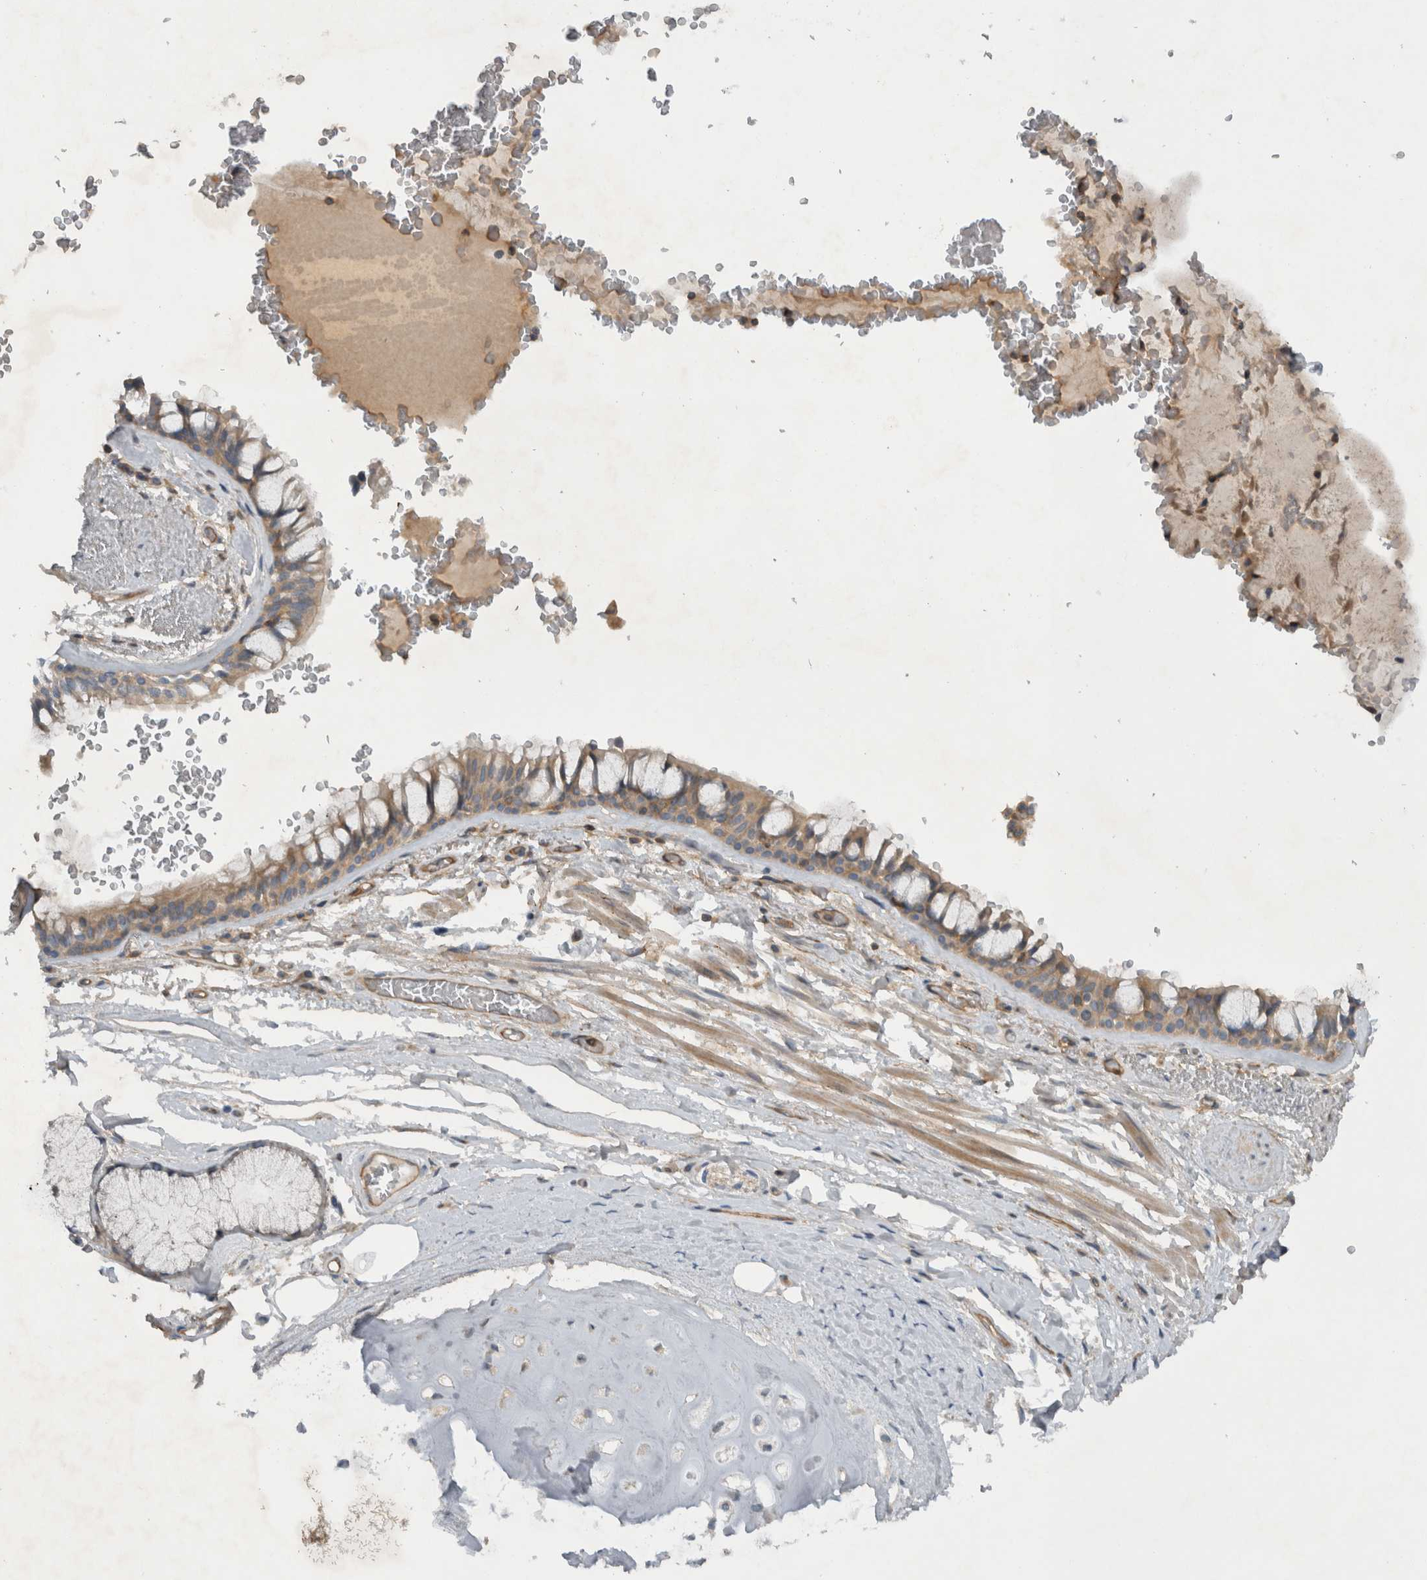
{"staining": {"intensity": "weak", "quantity": ">75%", "location": "cytoplasmic/membranous"}, "tissue": "bronchus", "cell_type": "Respiratory epithelial cells", "image_type": "normal", "snomed": [{"axis": "morphology", "description": "Normal tissue, NOS"}, {"axis": "topography", "description": "Bronchus"}], "caption": "Immunohistochemistry (IHC) micrograph of unremarkable bronchus stained for a protein (brown), which demonstrates low levels of weak cytoplasmic/membranous positivity in approximately >75% of respiratory epithelial cells.", "gene": "SCARA5", "patient": {"sex": "male", "age": 66}}